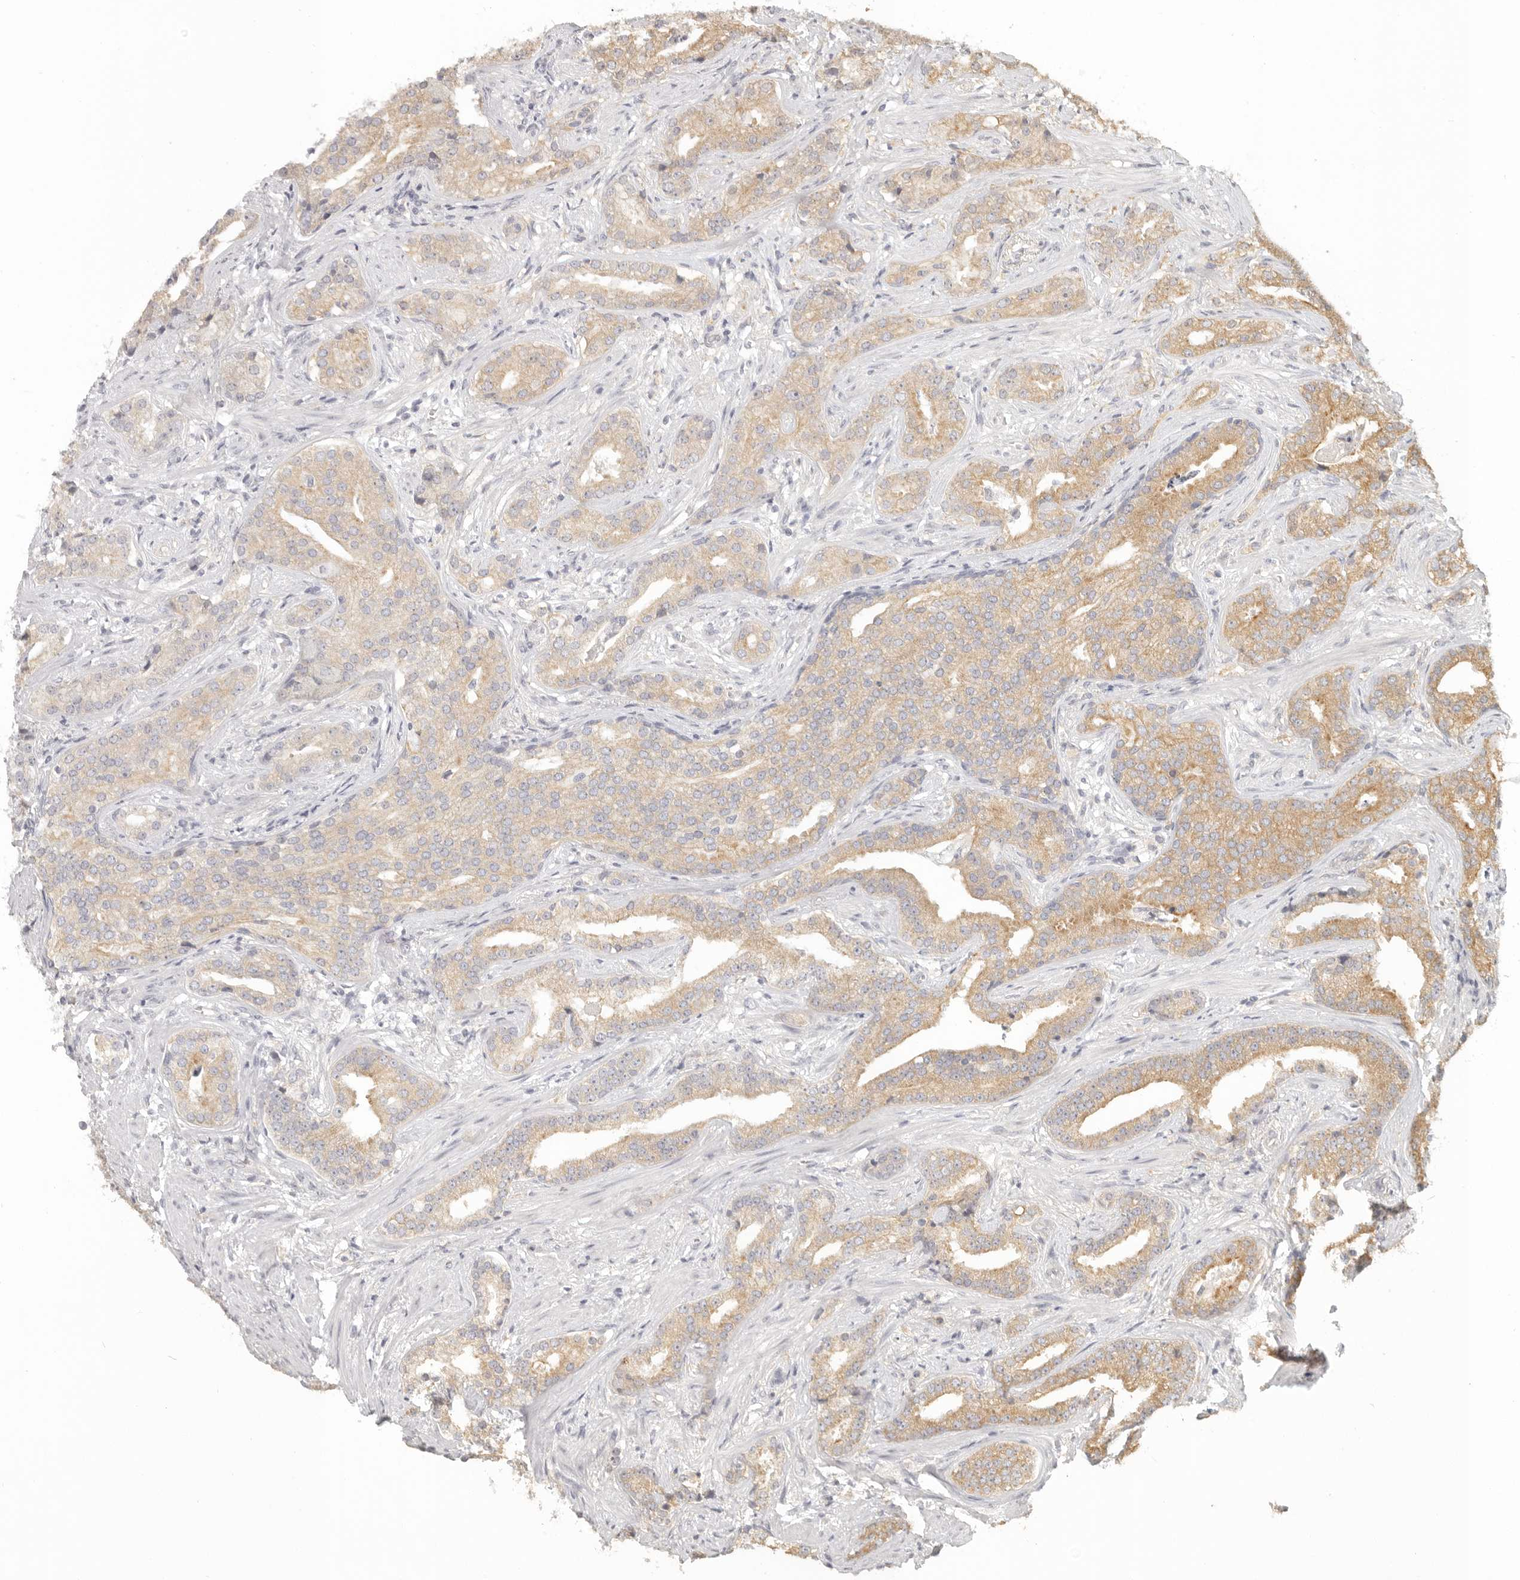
{"staining": {"intensity": "moderate", "quantity": ">75%", "location": "cytoplasmic/membranous"}, "tissue": "prostate cancer", "cell_type": "Tumor cells", "image_type": "cancer", "snomed": [{"axis": "morphology", "description": "Adenocarcinoma, Low grade"}, {"axis": "topography", "description": "Prostate"}], "caption": "Prostate cancer stained for a protein (brown) exhibits moderate cytoplasmic/membranous positive expression in about >75% of tumor cells.", "gene": "AHDC1", "patient": {"sex": "male", "age": 67}}